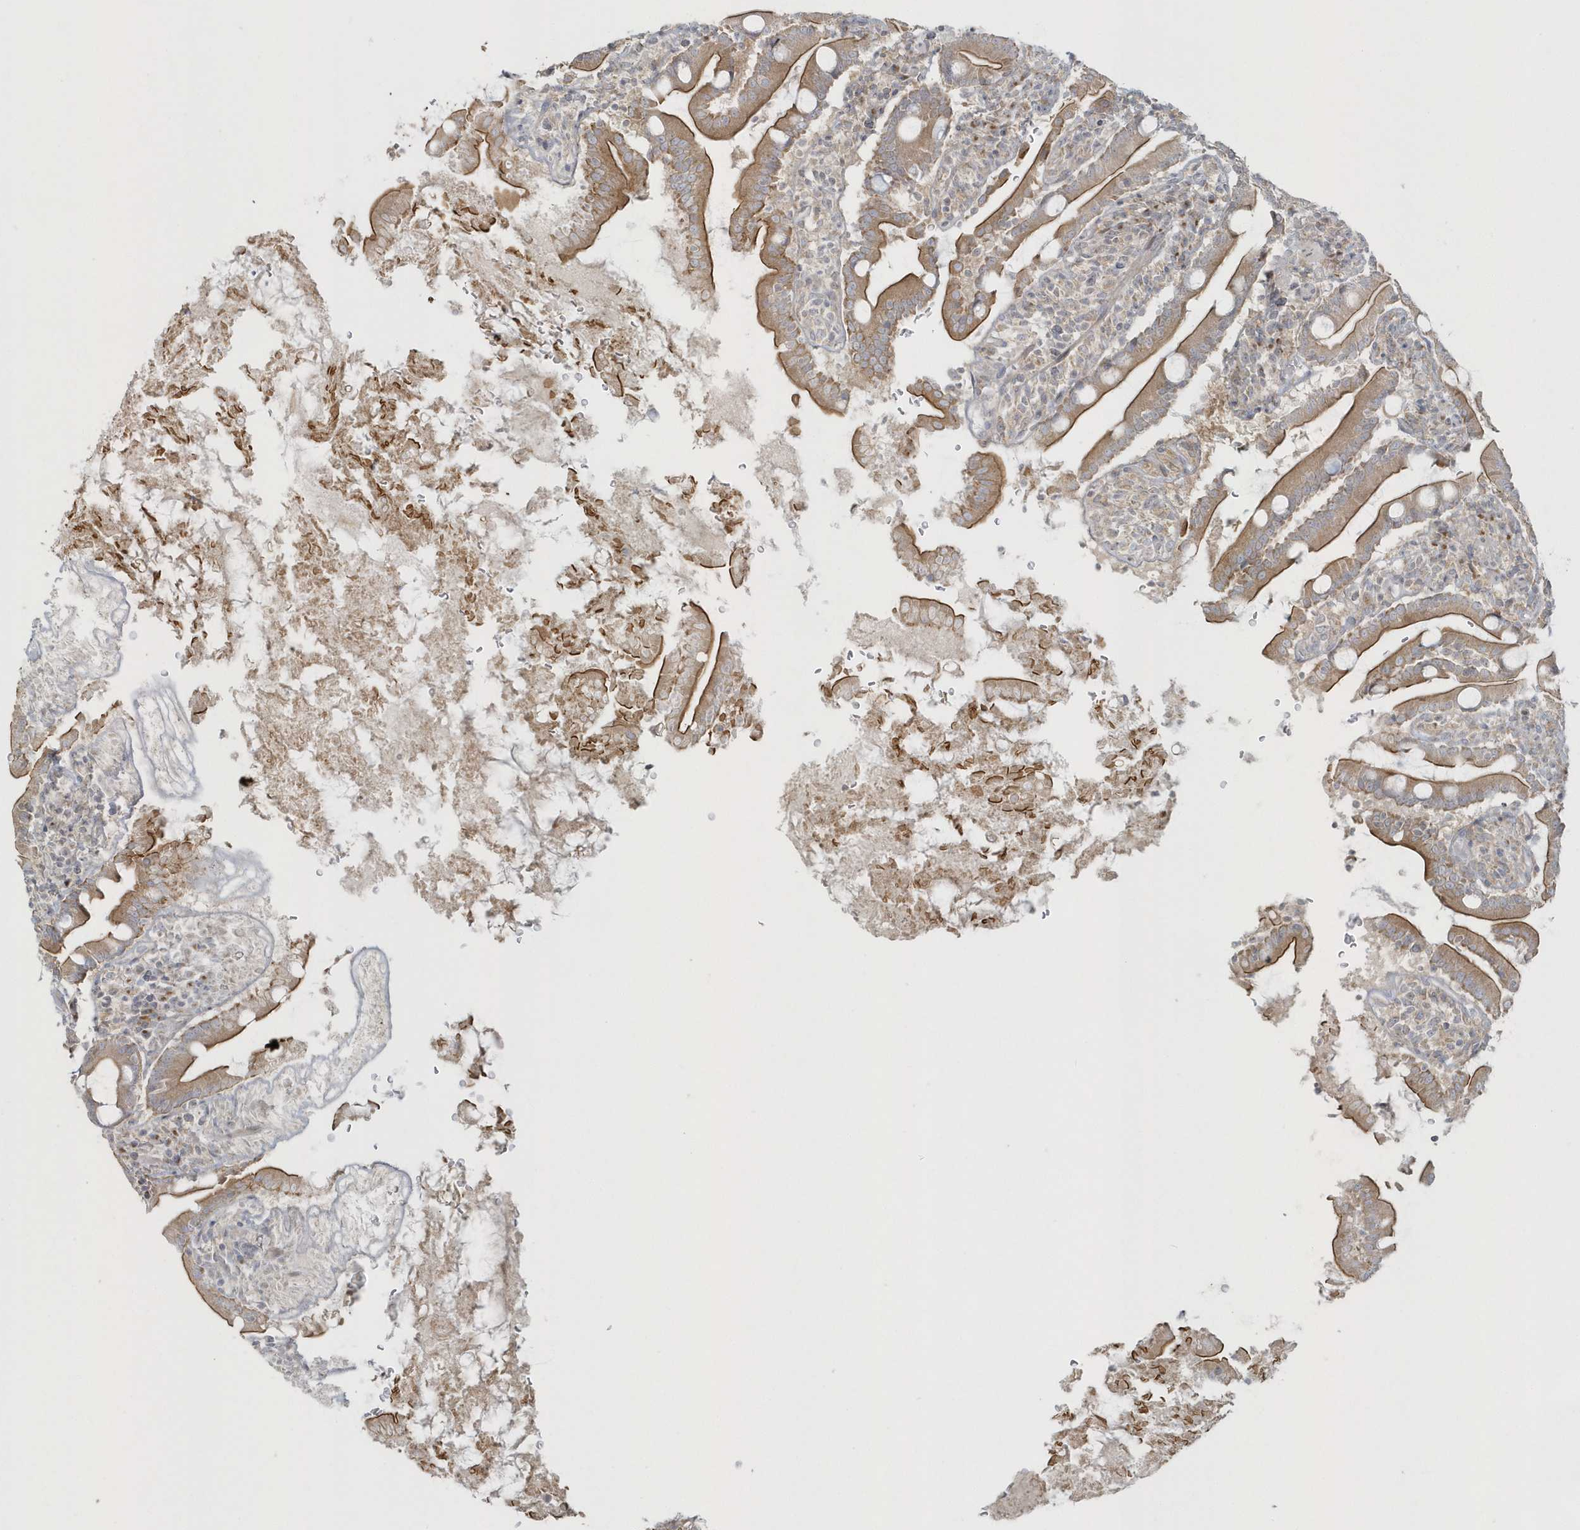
{"staining": {"intensity": "moderate", "quantity": ">75%", "location": "cytoplasmic/membranous"}, "tissue": "duodenum", "cell_type": "Glandular cells", "image_type": "normal", "snomed": [{"axis": "morphology", "description": "Normal tissue, NOS"}, {"axis": "topography", "description": "Duodenum"}], "caption": "Protein expression analysis of benign duodenum demonstrates moderate cytoplasmic/membranous positivity in about >75% of glandular cells.", "gene": "BLTP3A", "patient": {"sex": "male", "age": 35}}